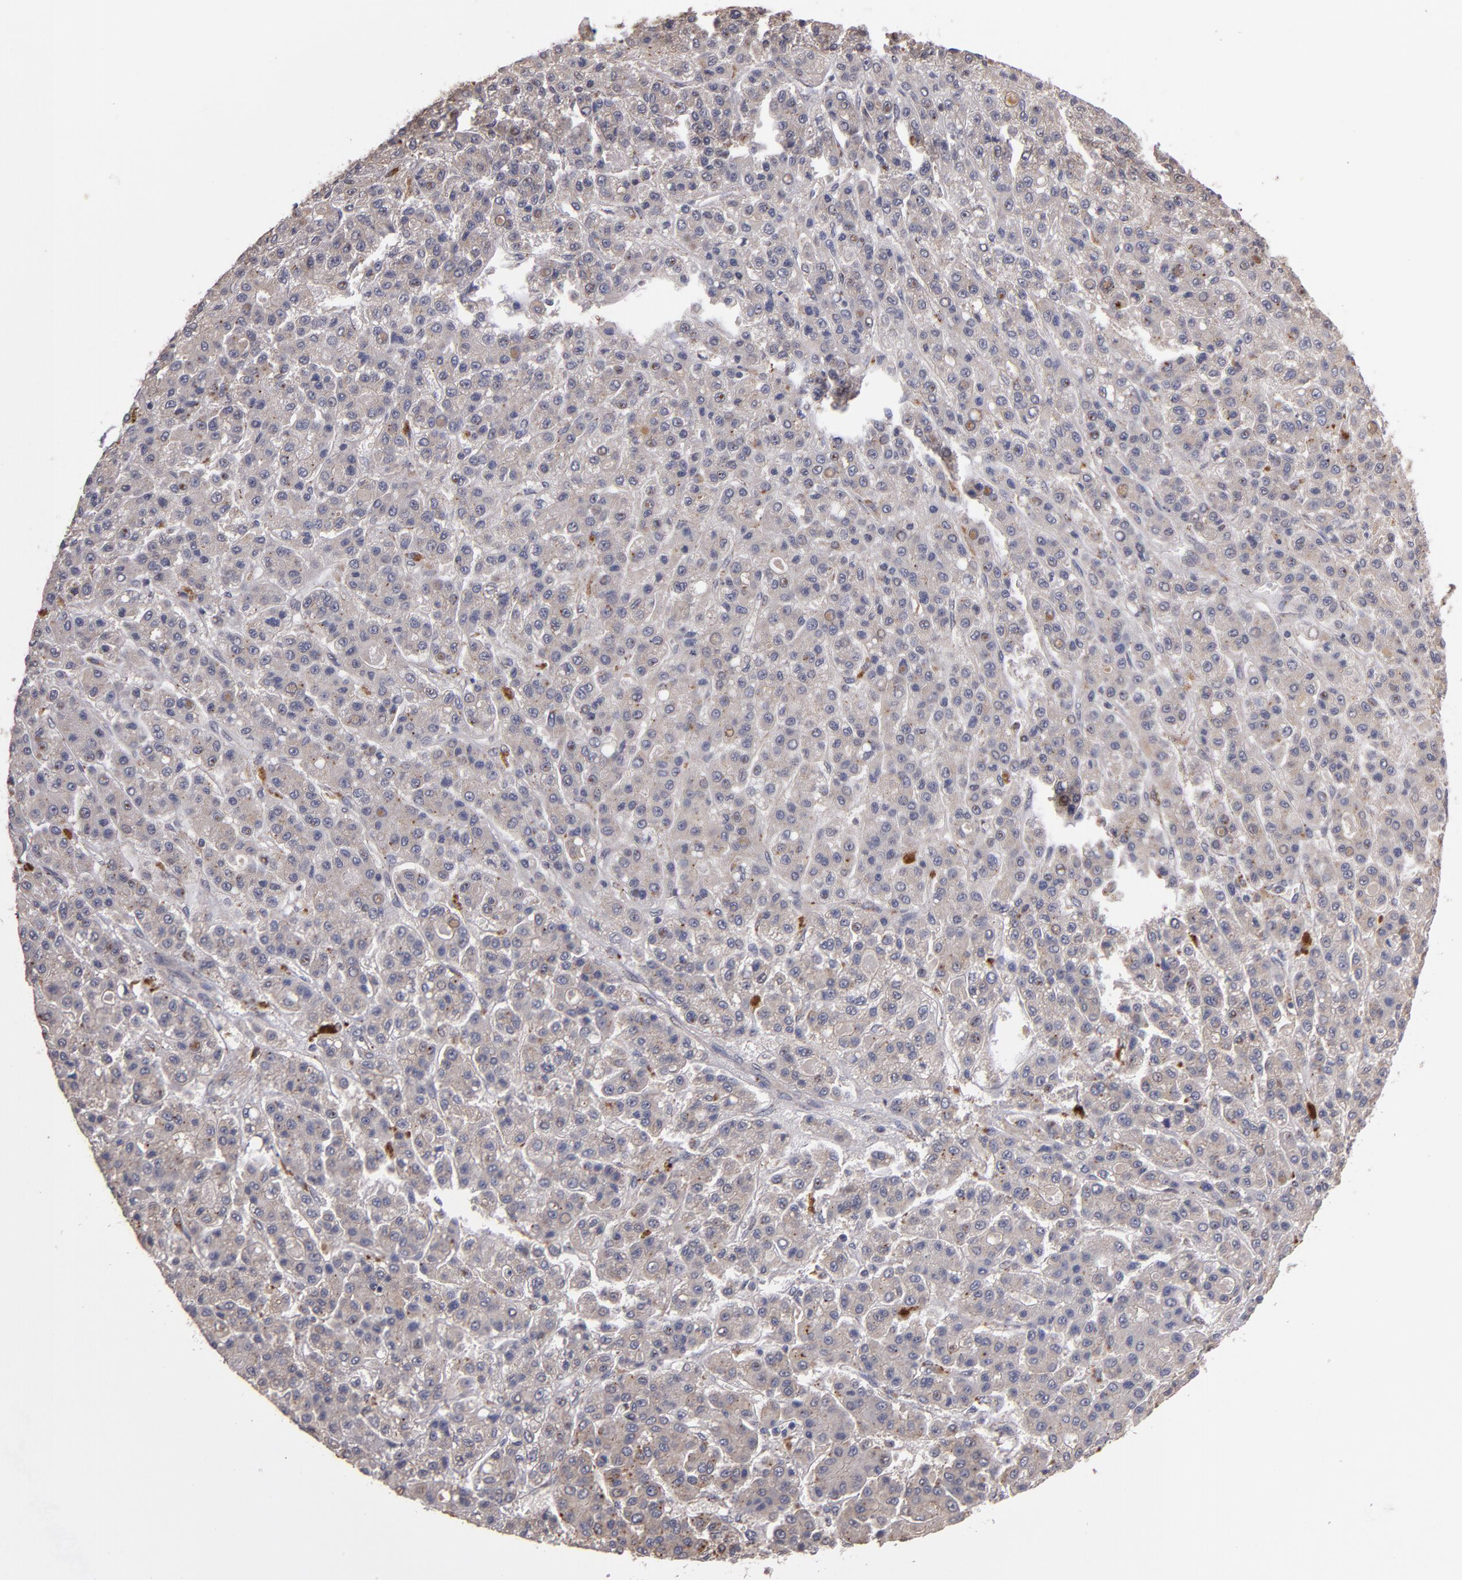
{"staining": {"intensity": "weak", "quantity": ">75%", "location": "cytoplasmic/membranous"}, "tissue": "liver cancer", "cell_type": "Tumor cells", "image_type": "cancer", "snomed": [{"axis": "morphology", "description": "Carcinoma, Hepatocellular, NOS"}, {"axis": "topography", "description": "Liver"}], "caption": "This histopathology image reveals liver cancer (hepatocellular carcinoma) stained with immunohistochemistry (IHC) to label a protein in brown. The cytoplasmic/membranous of tumor cells show weak positivity for the protein. Nuclei are counter-stained blue.", "gene": "CTSO", "patient": {"sex": "male", "age": 70}}